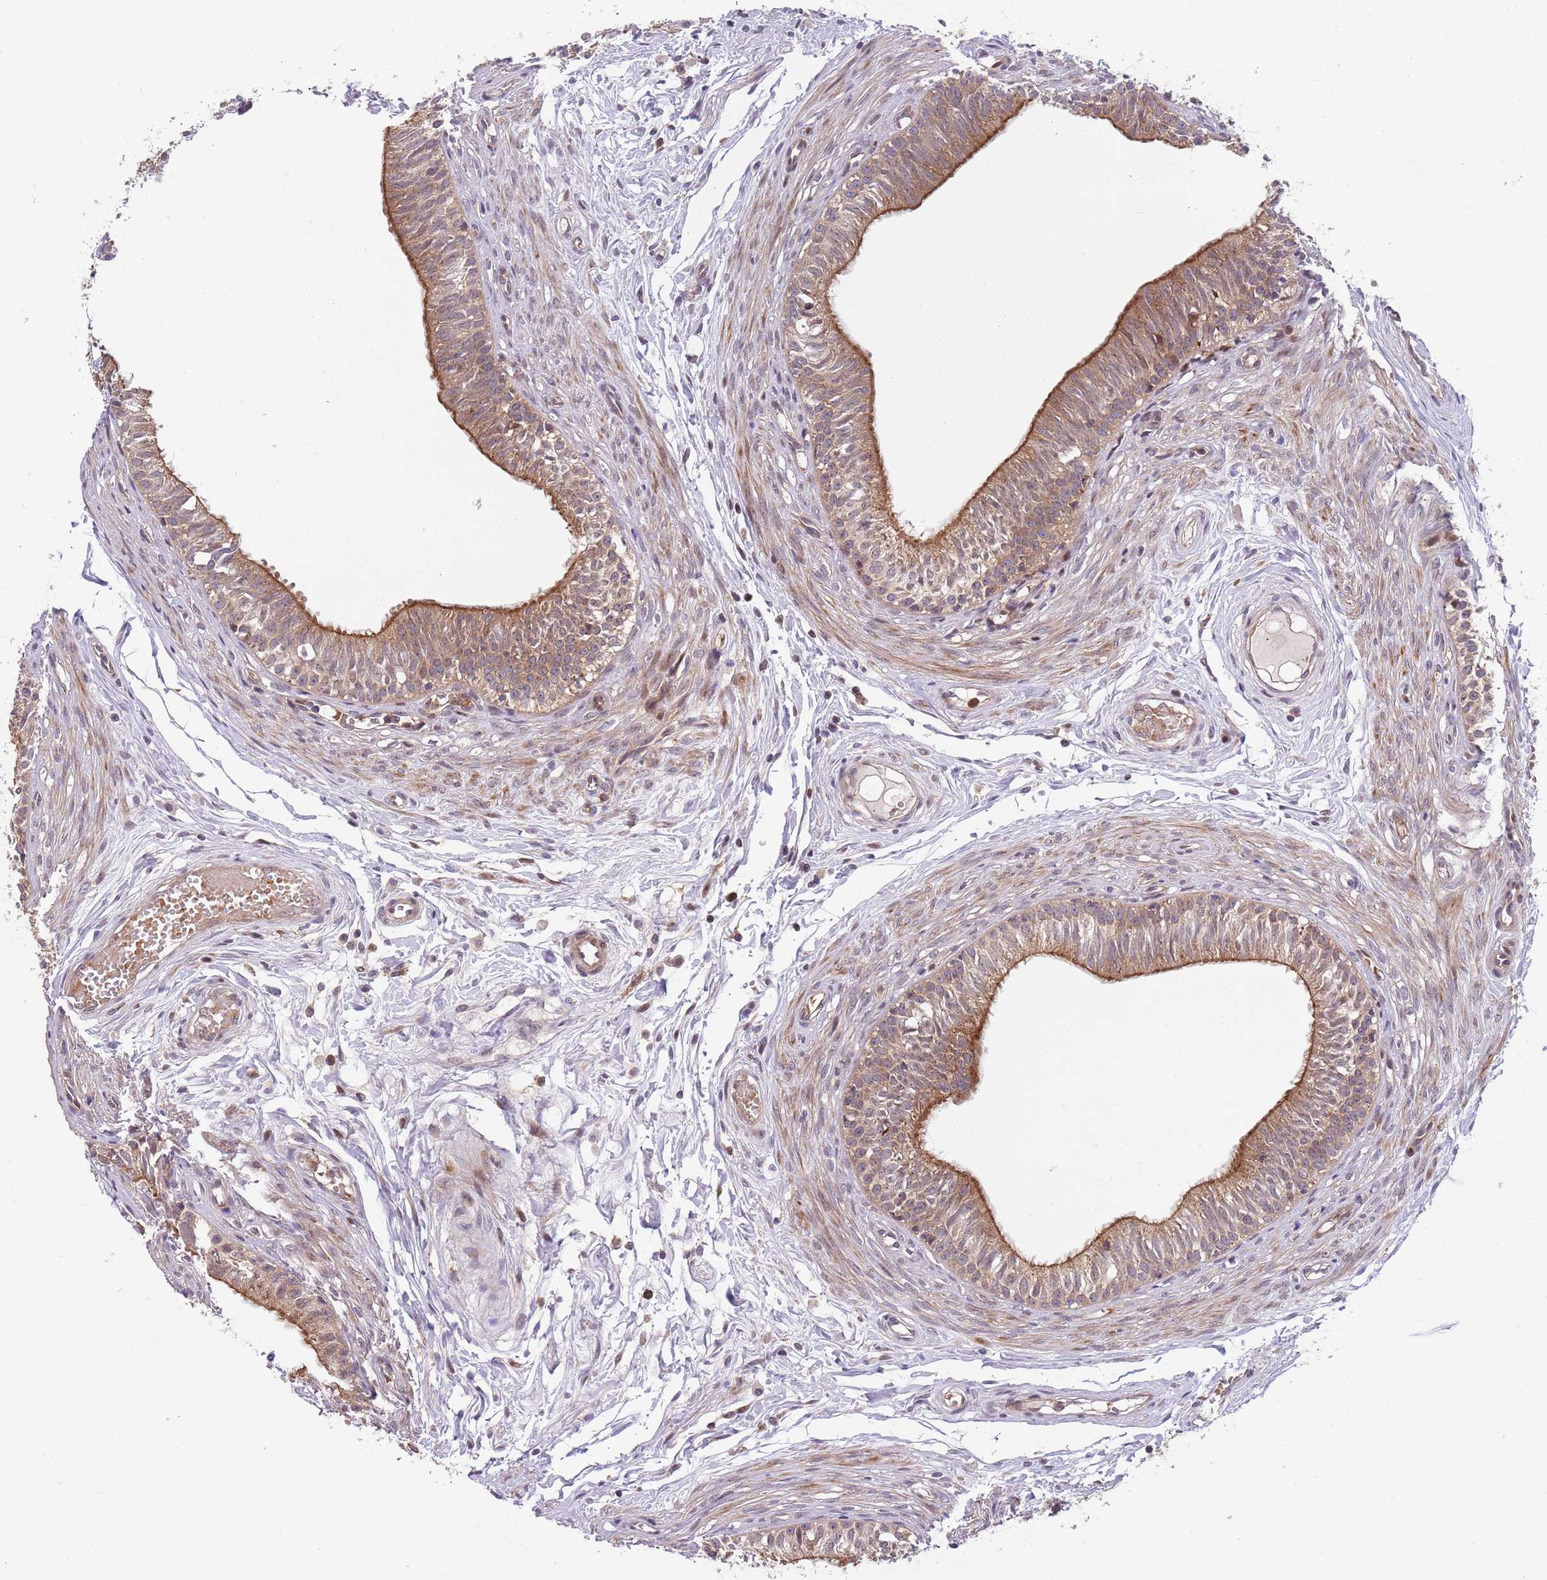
{"staining": {"intensity": "moderate", "quantity": ">75%", "location": "cytoplasmic/membranous"}, "tissue": "epididymis", "cell_type": "Glandular cells", "image_type": "normal", "snomed": [{"axis": "morphology", "description": "Normal tissue, NOS"}, {"axis": "topography", "description": "Epididymis, spermatic cord, NOS"}], "caption": "Protein expression analysis of unremarkable epididymis shows moderate cytoplasmic/membranous expression in approximately >75% of glandular cells.", "gene": "GGA1", "patient": {"sex": "male", "age": 22}}